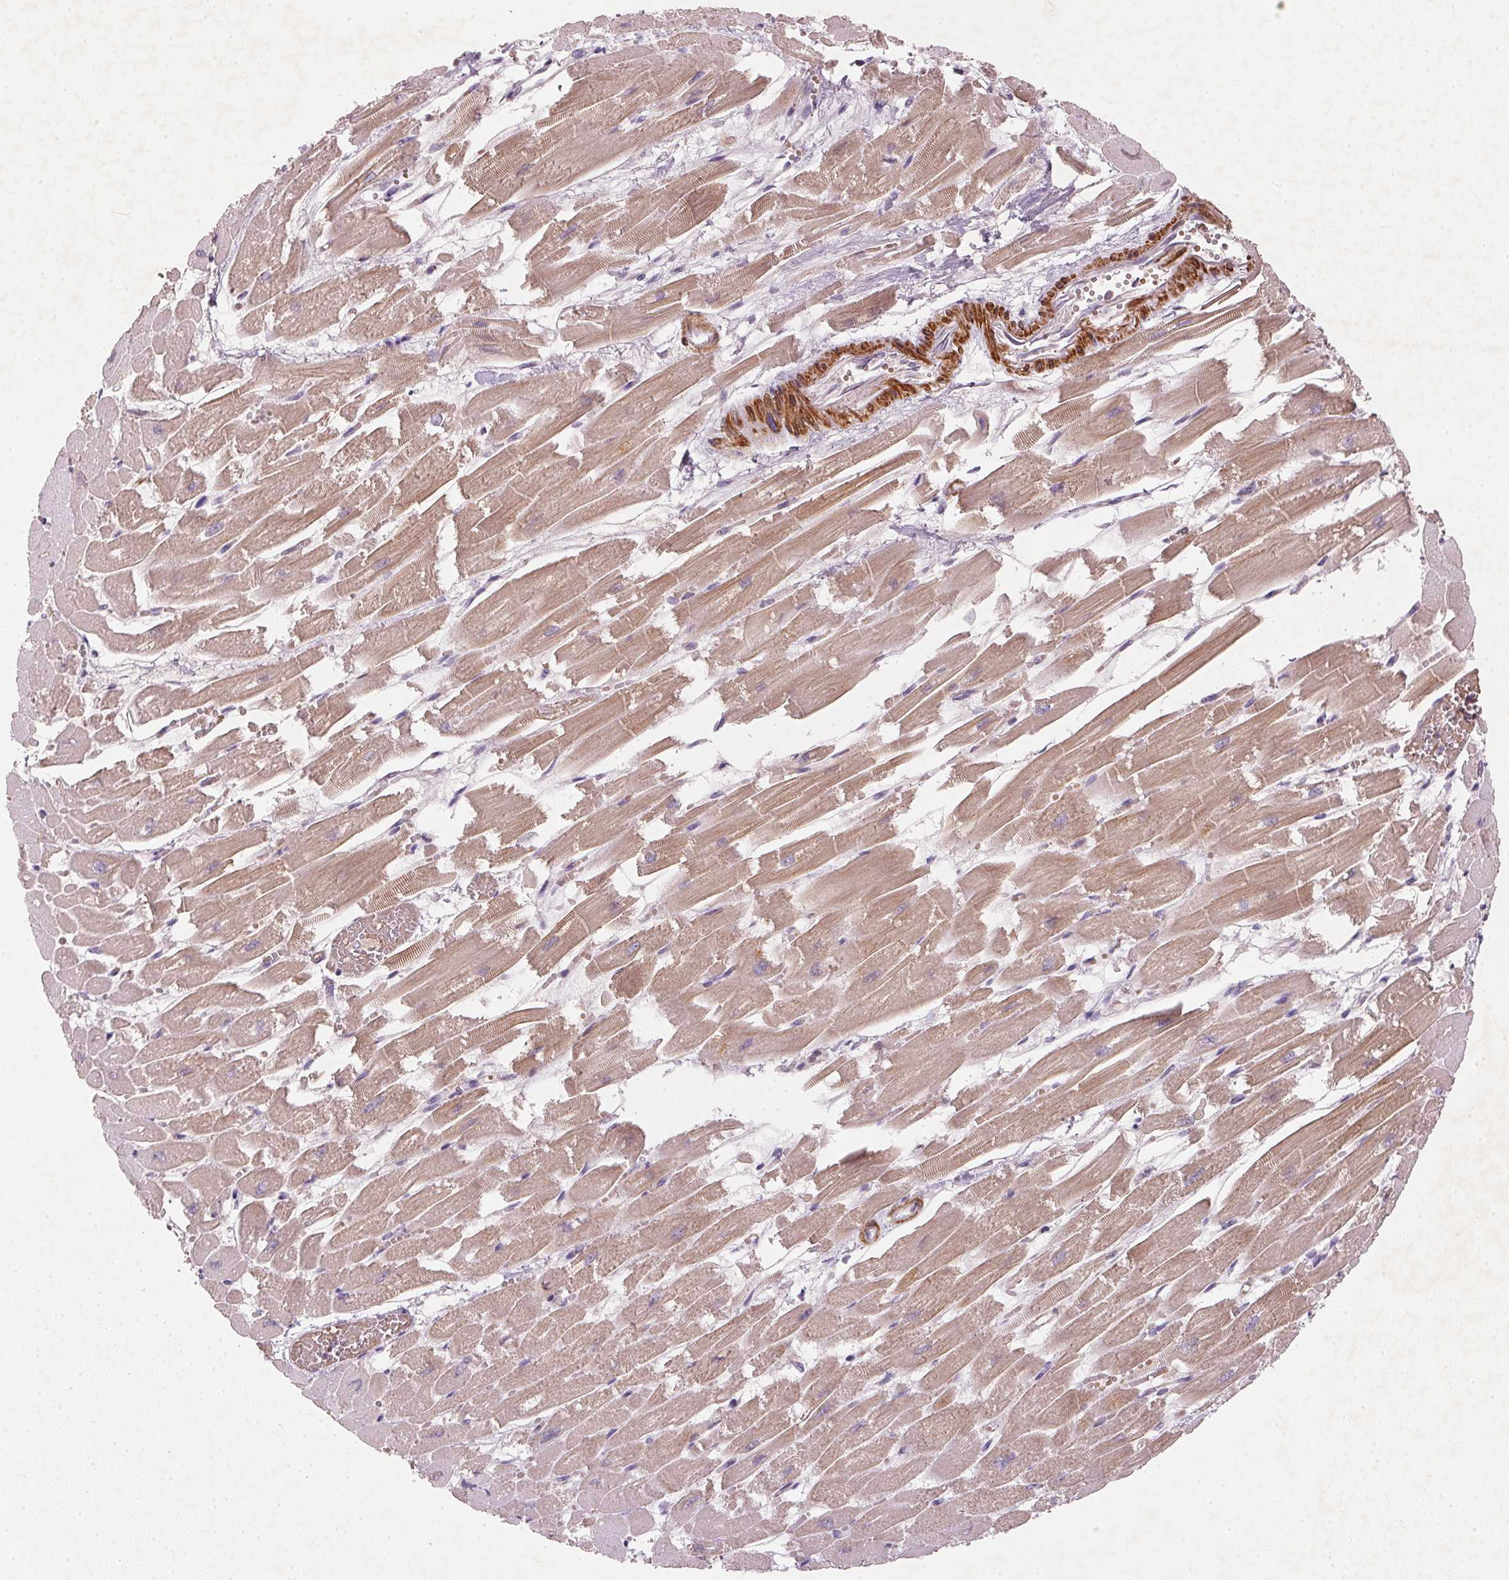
{"staining": {"intensity": "moderate", "quantity": "25%-75%", "location": "cytoplasmic/membranous"}, "tissue": "heart muscle", "cell_type": "Cardiomyocytes", "image_type": "normal", "snomed": [{"axis": "morphology", "description": "Normal tissue, NOS"}, {"axis": "topography", "description": "Heart"}], "caption": "This image demonstrates immunohistochemistry staining of benign heart muscle, with medium moderate cytoplasmic/membranous expression in about 25%-75% of cardiomyocytes.", "gene": "KCNK15", "patient": {"sex": "female", "age": 52}}